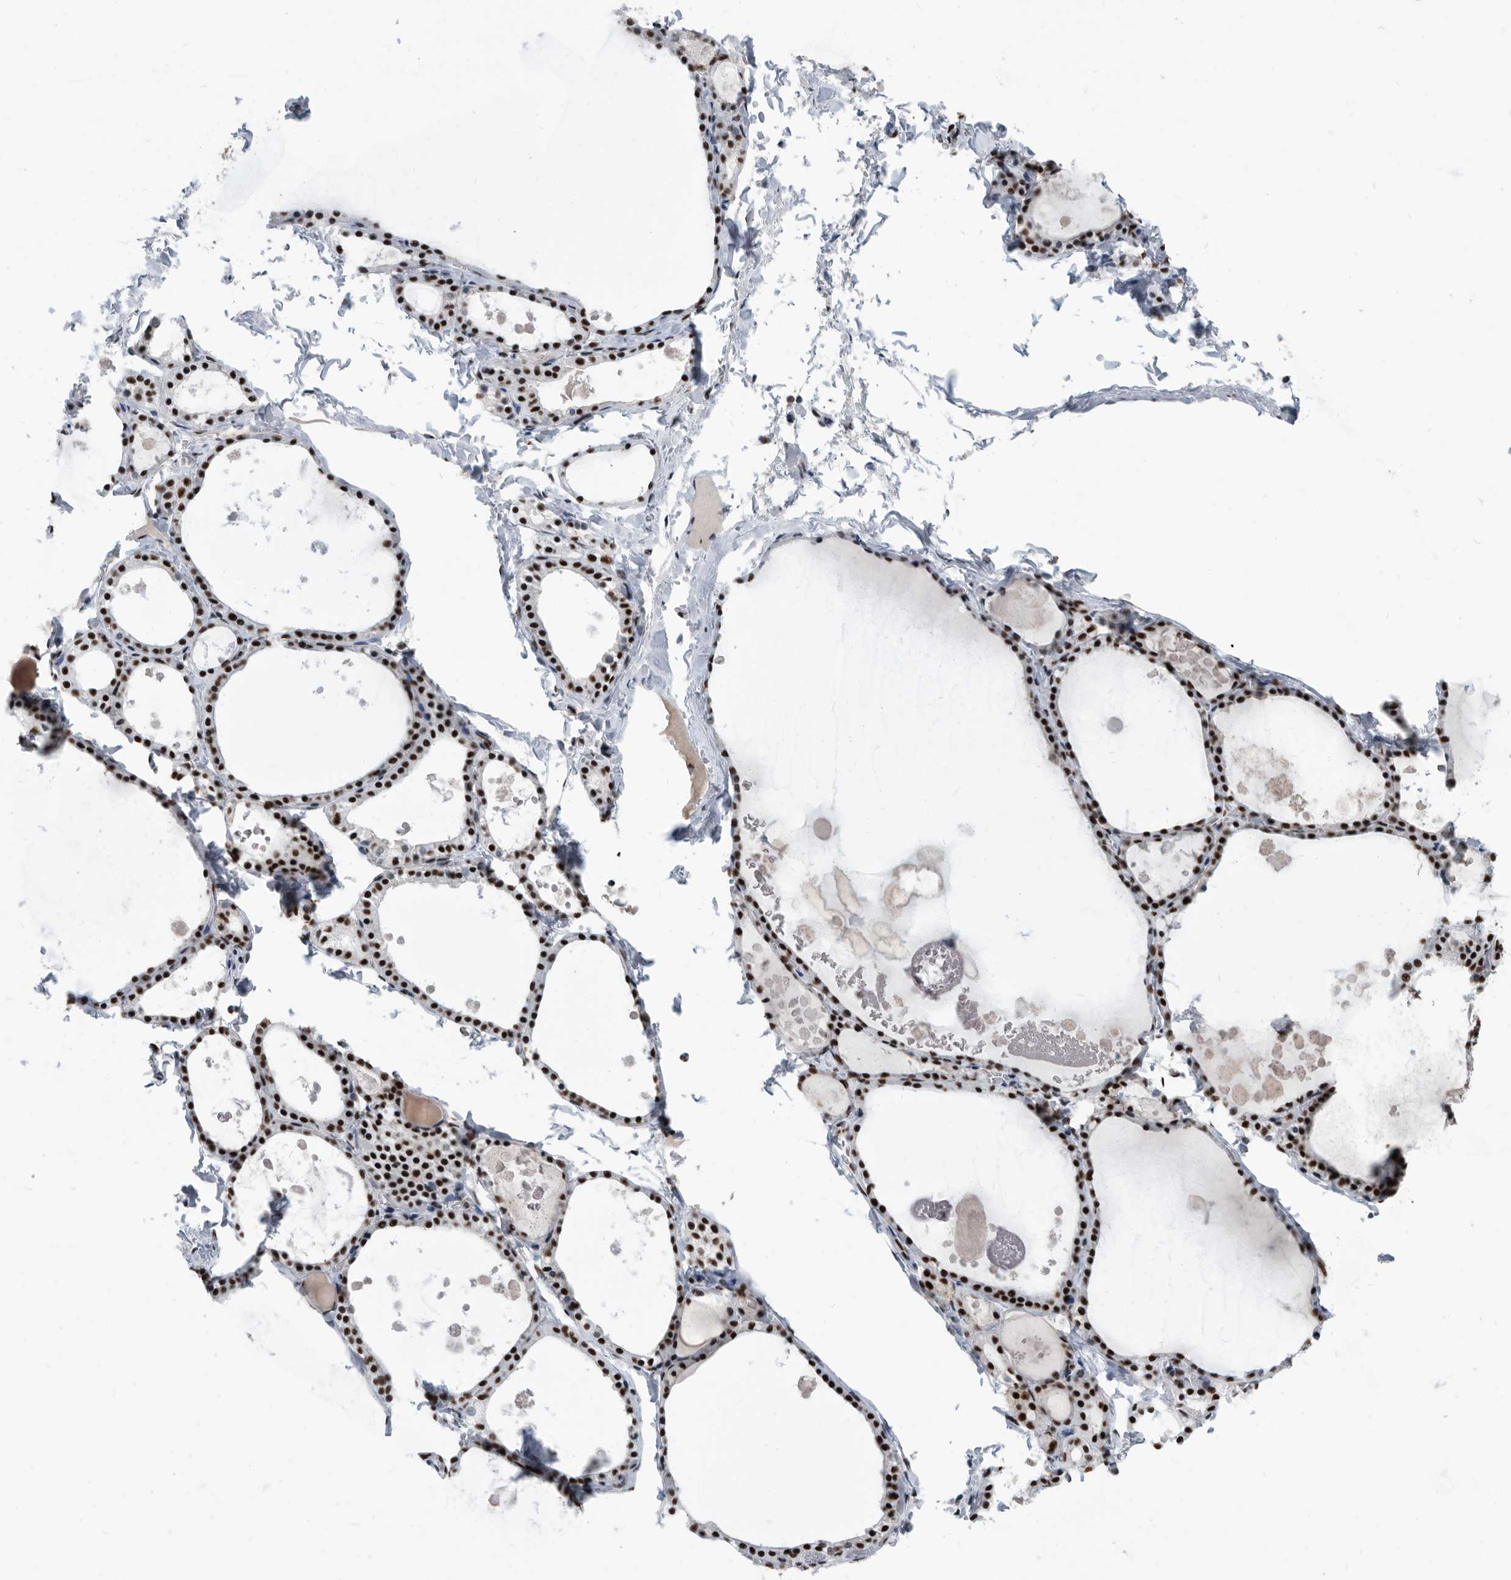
{"staining": {"intensity": "strong", "quantity": ">75%", "location": "nuclear"}, "tissue": "thyroid gland", "cell_type": "Glandular cells", "image_type": "normal", "snomed": [{"axis": "morphology", "description": "Normal tissue, NOS"}, {"axis": "topography", "description": "Thyroid gland"}], "caption": "Protein analysis of unremarkable thyroid gland exhibits strong nuclear positivity in approximately >75% of glandular cells. The staining was performed using DAB (3,3'-diaminobenzidine) to visualize the protein expression in brown, while the nuclei were stained in blue with hematoxylin (Magnification: 20x).", "gene": "SF3A1", "patient": {"sex": "male", "age": 56}}